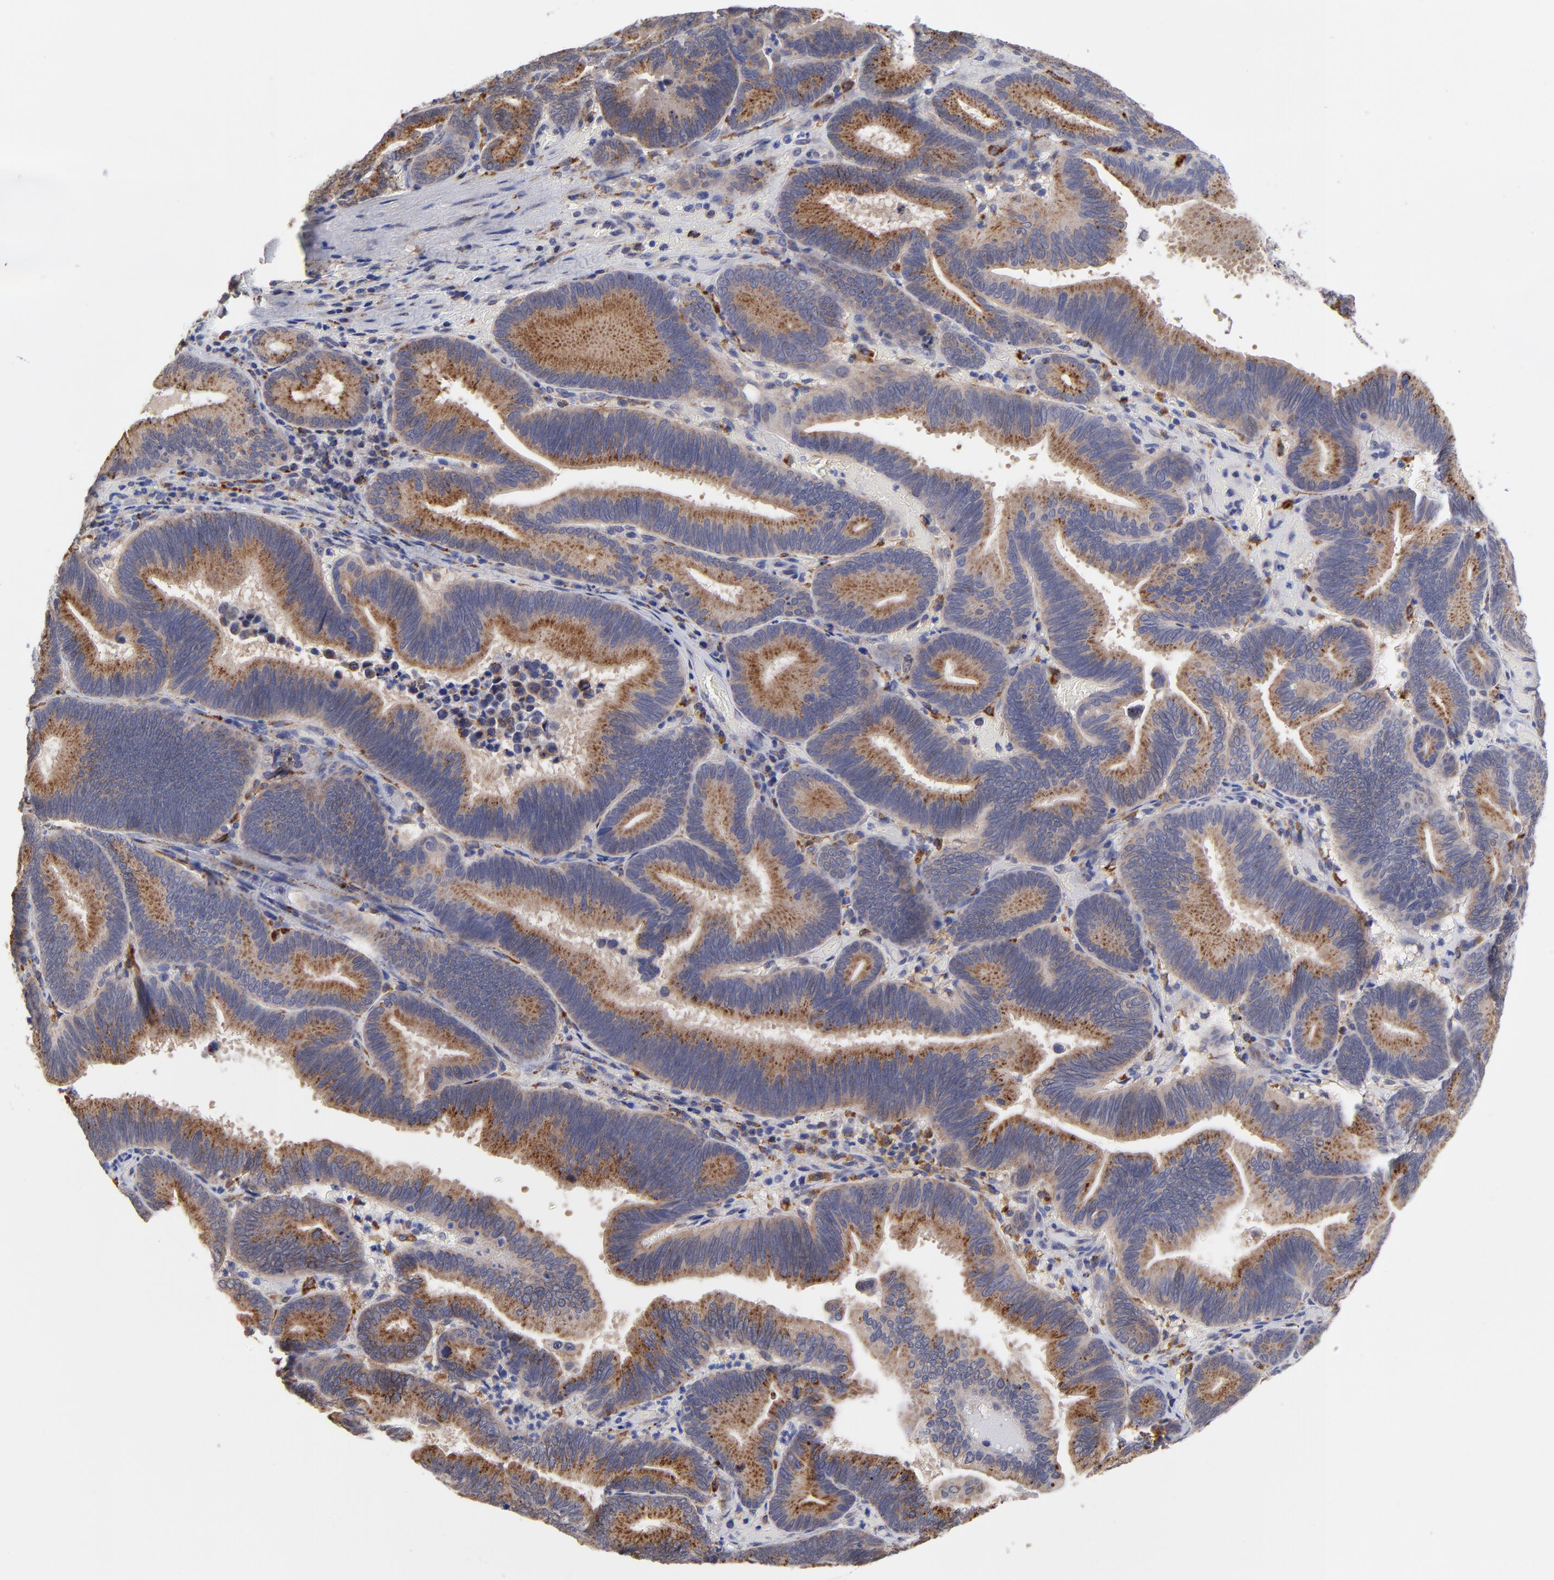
{"staining": {"intensity": "strong", "quantity": ">75%", "location": "cytoplasmic/membranous"}, "tissue": "pancreatic cancer", "cell_type": "Tumor cells", "image_type": "cancer", "snomed": [{"axis": "morphology", "description": "Adenocarcinoma, NOS"}, {"axis": "topography", "description": "Pancreas"}], "caption": "Immunohistochemistry (DAB) staining of adenocarcinoma (pancreatic) shows strong cytoplasmic/membranous protein staining in about >75% of tumor cells.", "gene": "PDE4B", "patient": {"sex": "male", "age": 82}}